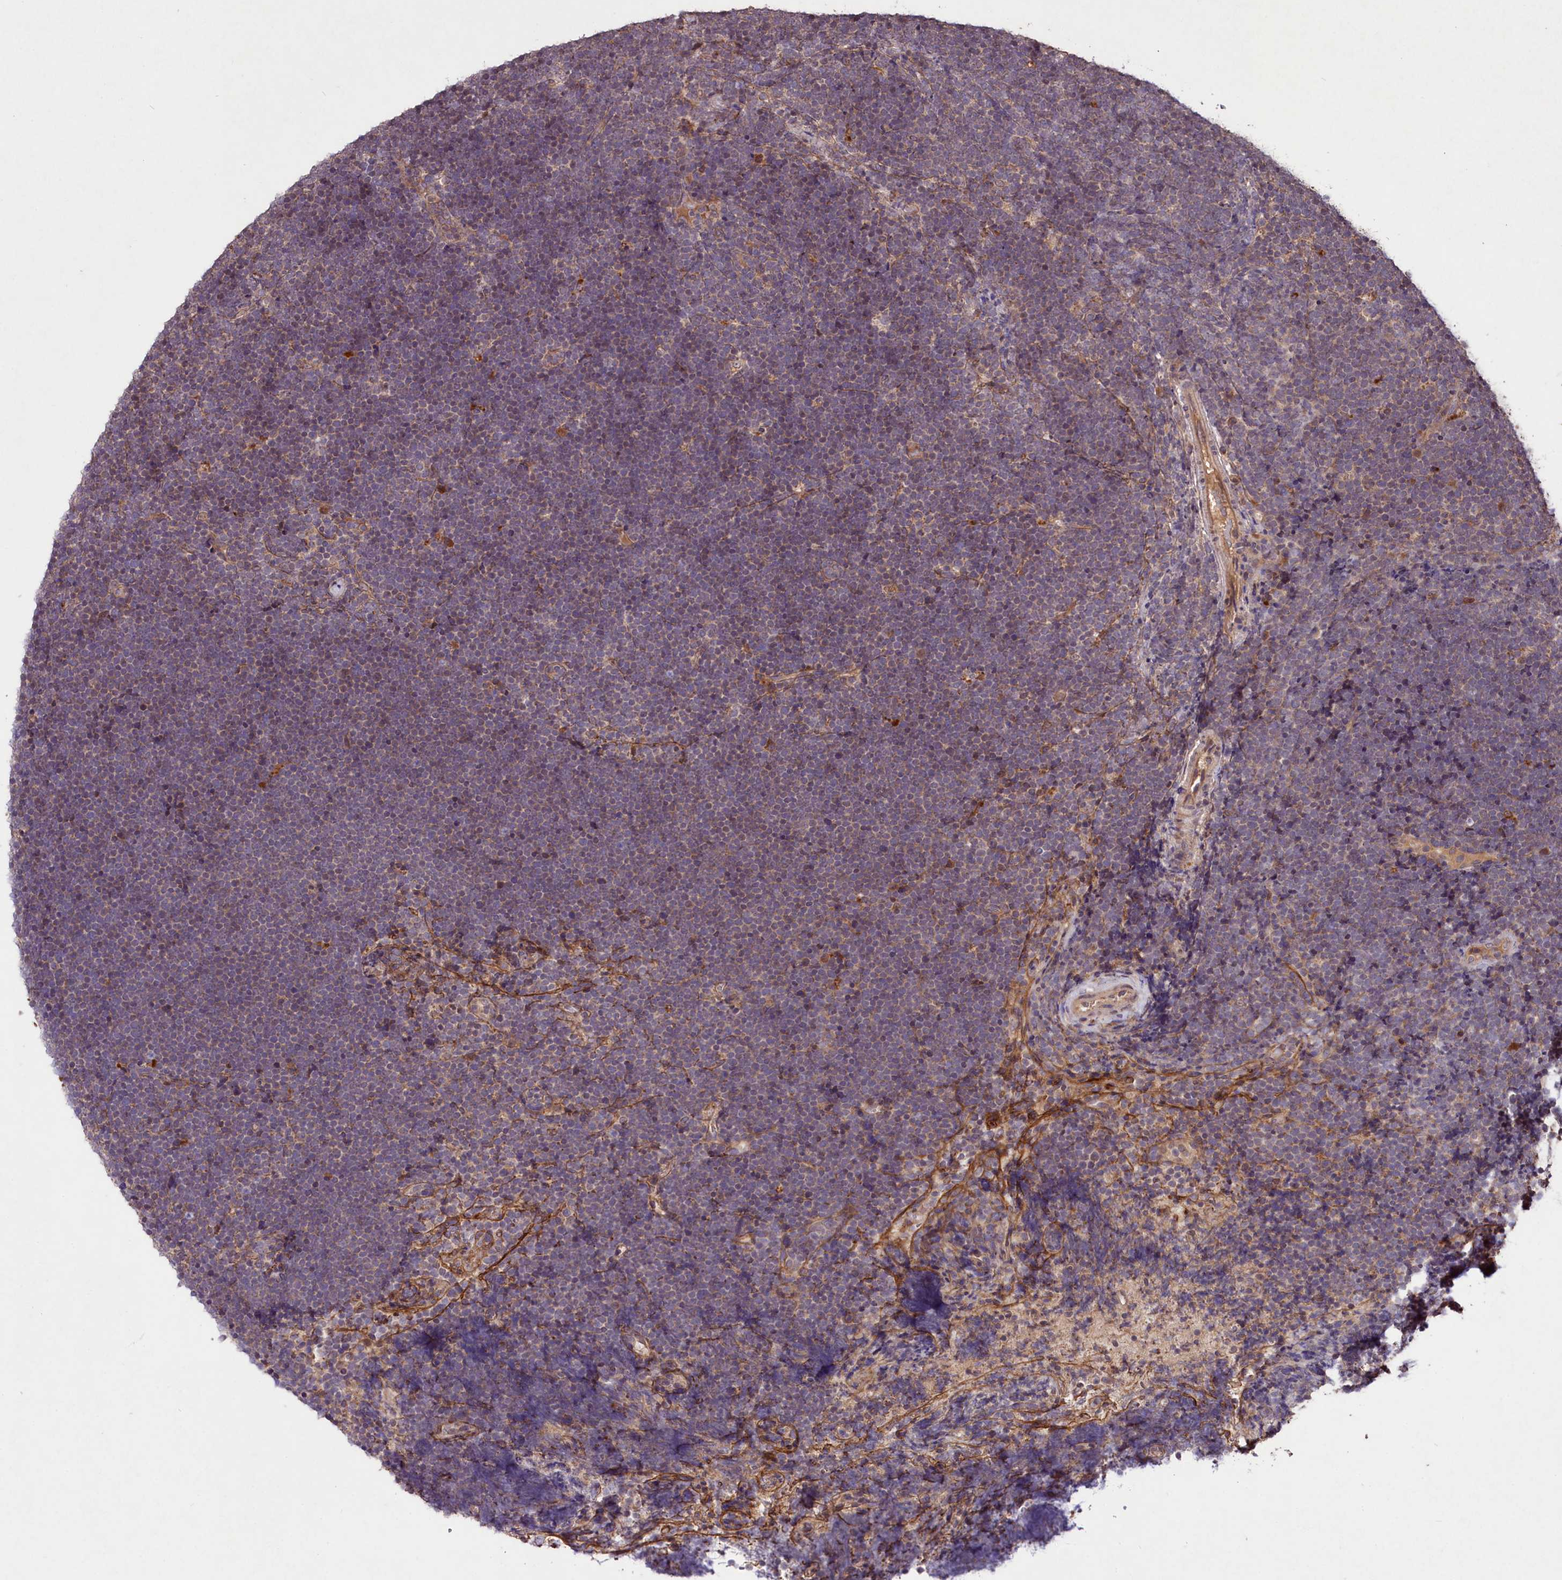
{"staining": {"intensity": "negative", "quantity": "none", "location": "none"}, "tissue": "lymphoma", "cell_type": "Tumor cells", "image_type": "cancer", "snomed": [{"axis": "morphology", "description": "Malignant lymphoma, non-Hodgkin's type, High grade"}, {"axis": "topography", "description": "Lymph node"}], "caption": "Immunohistochemistry (IHC) photomicrograph of malignant lymphoma, non-Hodgkin's type (high-grade) stained for a protein (brown), which demonstrates no expression in tumor cells. (DAB (3,3'-diaminobenzidine) immunohistochemistry (IHC) visualized using brightfield microscopy, high magnification).", "gene": "TNPO3", "patient": {"sex": "male", "age": 13}}